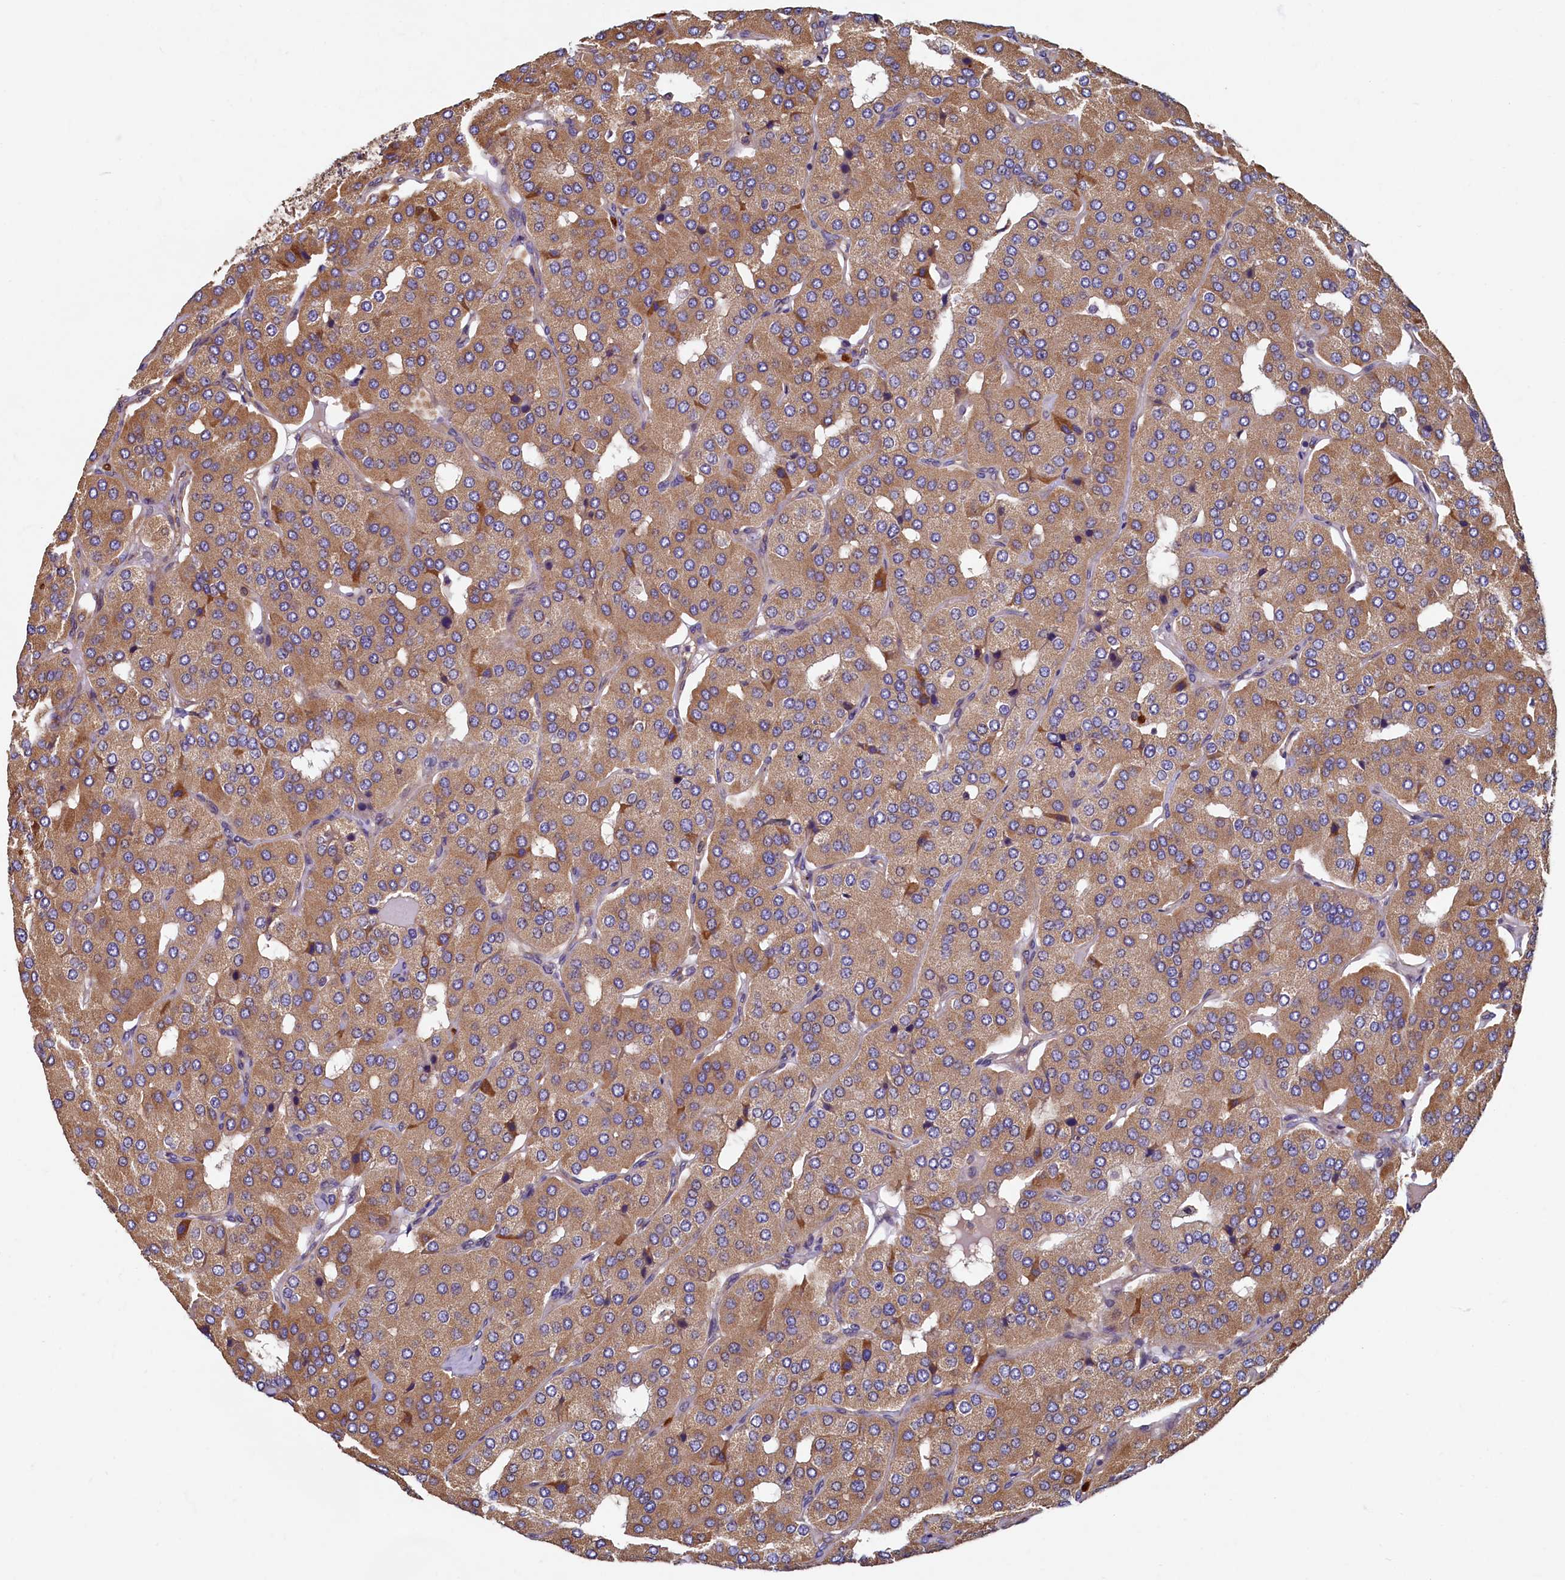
{"staining": {"intensity": "moderate", "quantity": ">75%", "location": "cytoplasmic/membranous"}, "tissue": "parathyroid gland", "cell_type": "Glandular cells", "image_type": "normal", "snomed": [{"axis": "morphology", "description": "Normal tissue, NOS"}, {"axis": "morphology", "description": "Adenoma, NOS"}, {"axis": "topography", "description": "Parathyroid gland"}], "caption": "IHC image of normal parathyroid gland stained for a protein (brown), which exhibits medium levels of moderate cytoplasmic/membranous positivity in about >75% of glandular cells.", "gene": "CCDC102B", "patient": {"sex": "female", "age": 86}}